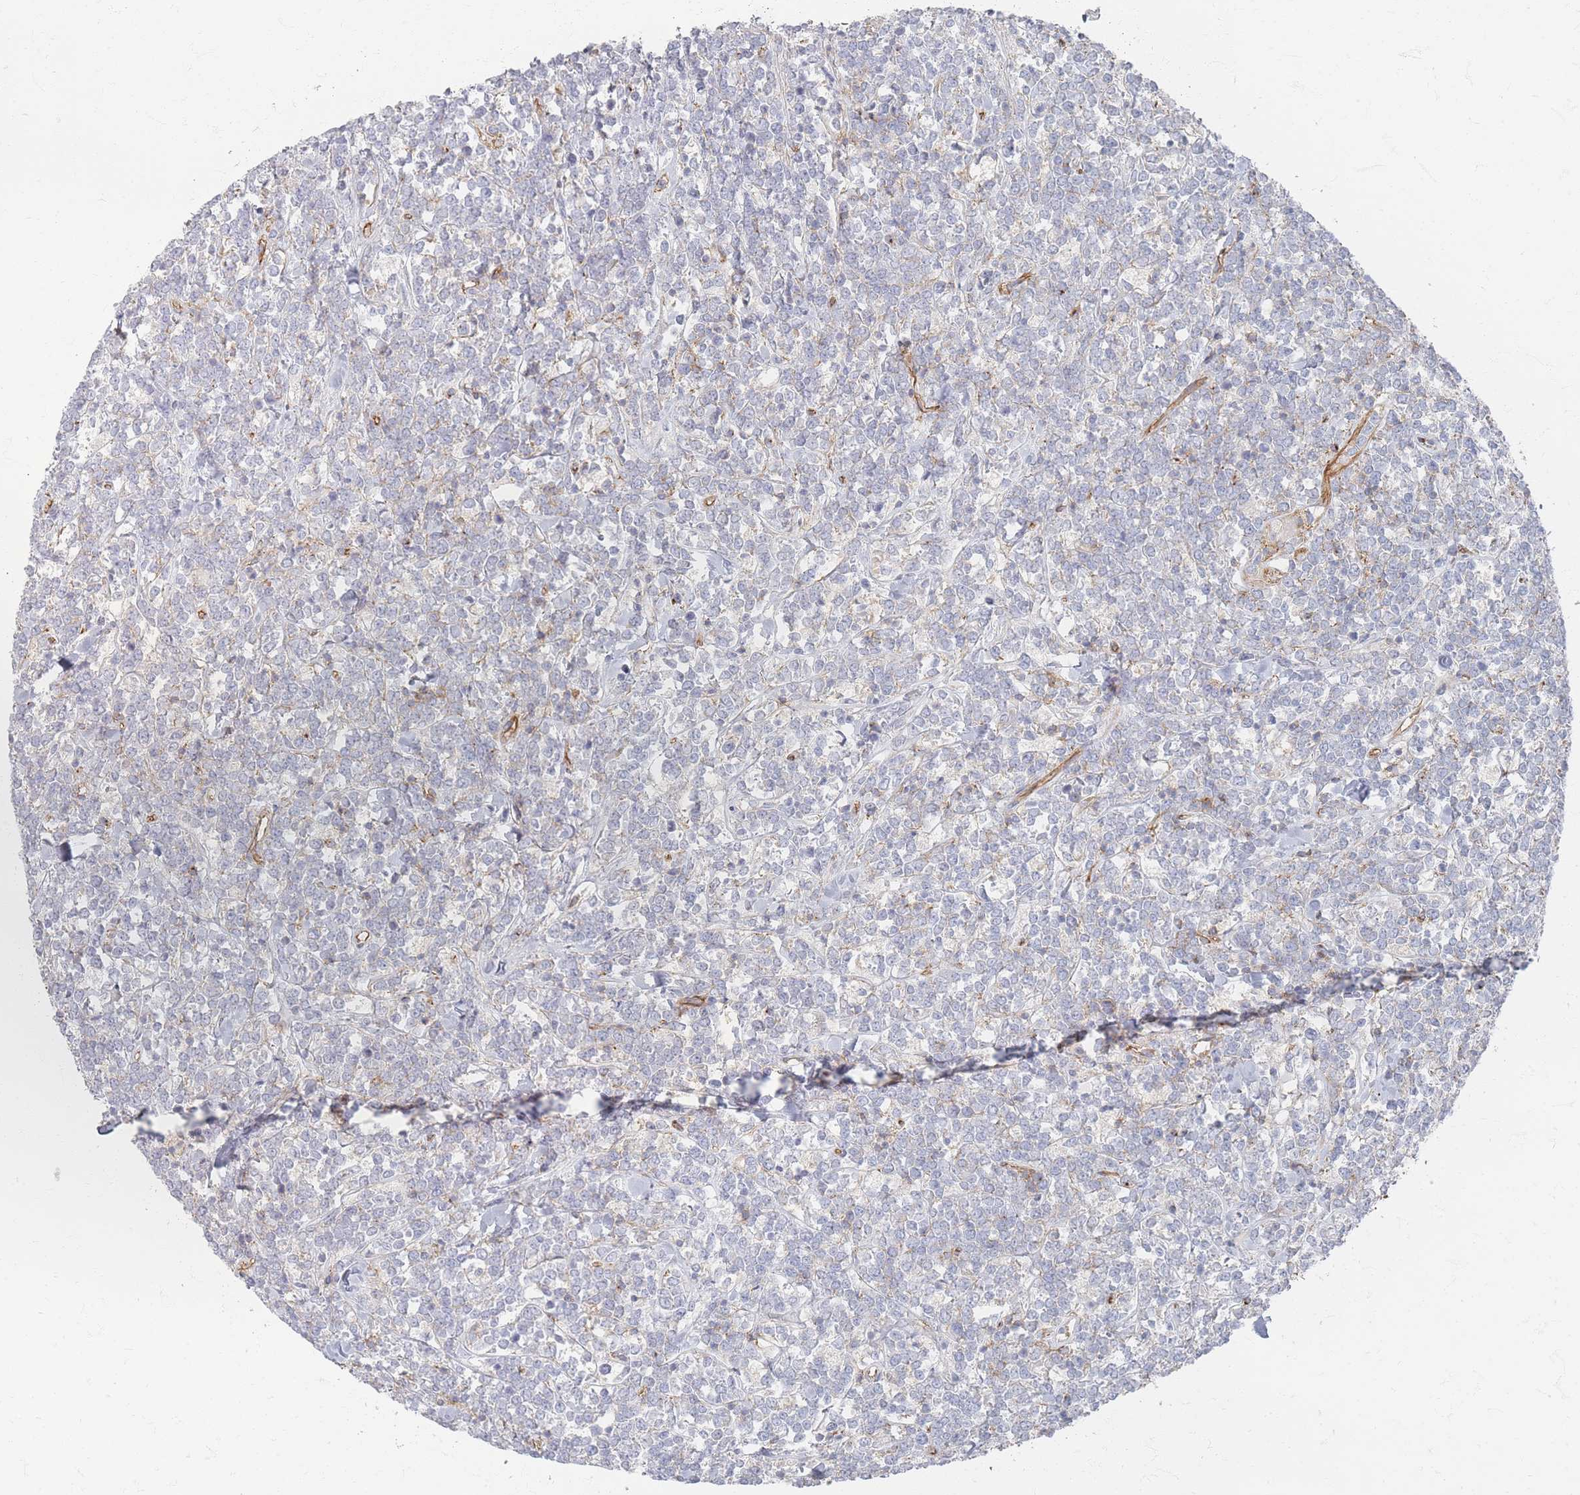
{"staining": {"intensity": "negative", "quantity": "none", "location": "none"}, "tissue": "lymphoma", "cell_type": "Tumor cells", "image_type": "cancer", "snomed": [{"axis": "morphology", "description": "Malignant lymphoma, non-Hodgkin's type, High grade"}, {"axis": "topography", "description": "Small intestine"}], "caption": "Micrograph shows no significant protein staining in tumor cells of lymphoma.", "gene": "GNB1", "patient": {"sex": "male", "age": 8}}